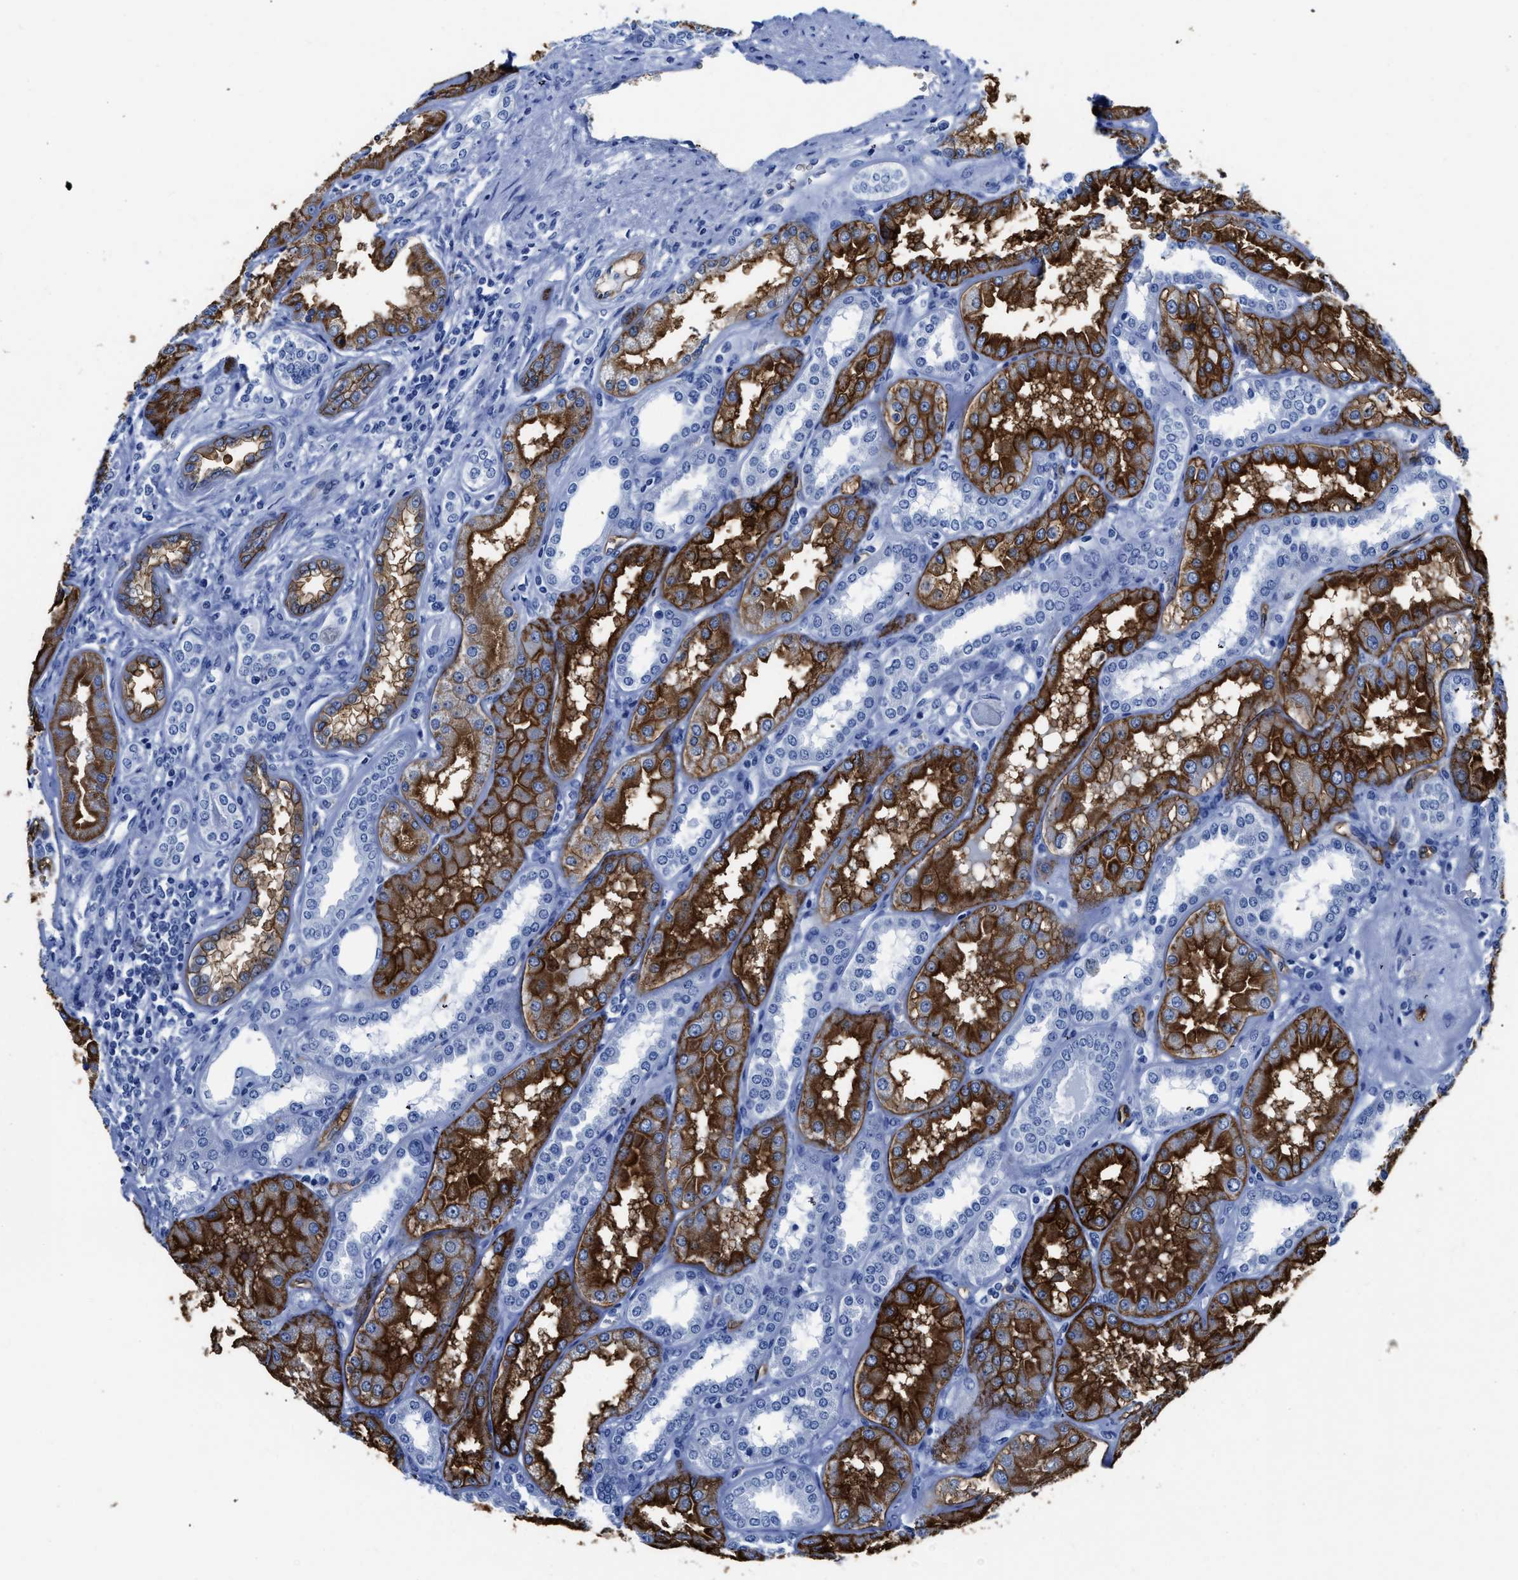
{"staining": {"intensity": "moderate", "quantity": "25%-75%", "location": "cytoplasmic/membranous"}, "tissue": "kidney", "cell_type": "Cells in glomeruli", "image_type": "normal", "snomed": [{"axis": "morphology", "description": "Normal tissue, NOS"}, {"axis": "topography", "description": "Kidney"}], "caption": "Protein expression analysis of benign kidney demonstrates moderate cytoplasmic/membranous staining in about 25%-75% of cells in glomeruli. (IHC, brightfield microscopy, high magnification).", "gene": "AQP1", "patient": {"sex": "female", "age": 56}}